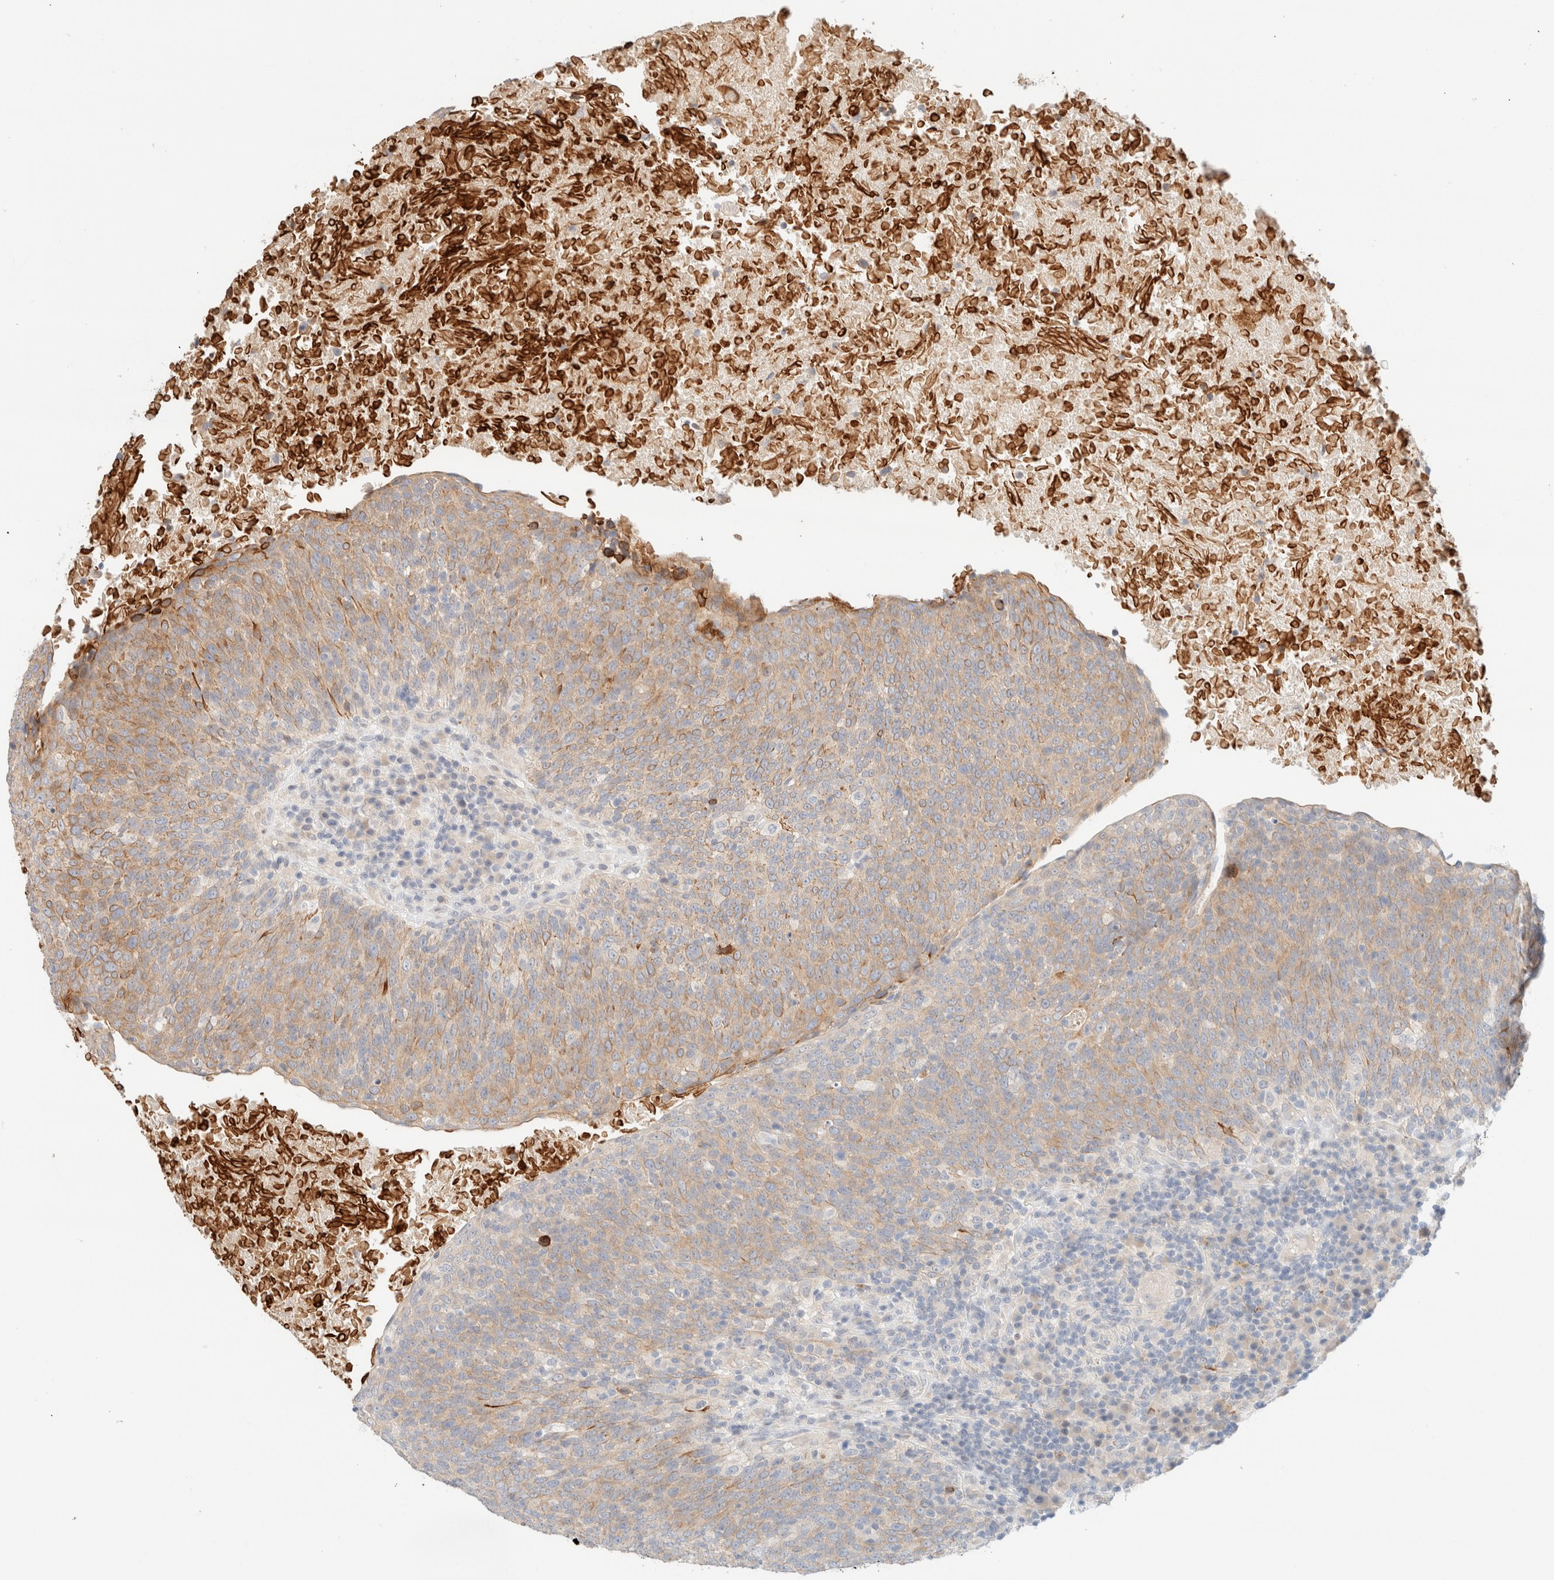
{"staining": {"intensity": "weak", "quantity": ">75%", "location": "cytoplasmic/membranous"}, "tissue": "head and neck cancer", "cell_type": "Tumor cells", "image_type": "cancer", "snomed": [{"axis": "morphology", "description": "Squamous cell carcinoma, NOS"}, {"axis": "morphology", "description": "Squamous cell carcinoma, metastatic, NOS"}, {"axis": "topography", "description": "Lymph node"}, {"axis": "topography", "description": "Head-Neck"}], "caption": "IHC staining of metastatic squamous cell carcinoma (head and neck), which reveals low levels of weak cytoplasmic/membranous expression in about >75% of tumor cells indicating weak cytoplasmic/membranous protein positivity. The staining was performed using DAB (3,3'-diaminobenzidine) (brown) for protein detection and nuclei were counterstained in hematoxylin (blue).", "gene": "SGSM2", "patient": {"sex": "male", "age": 62}}